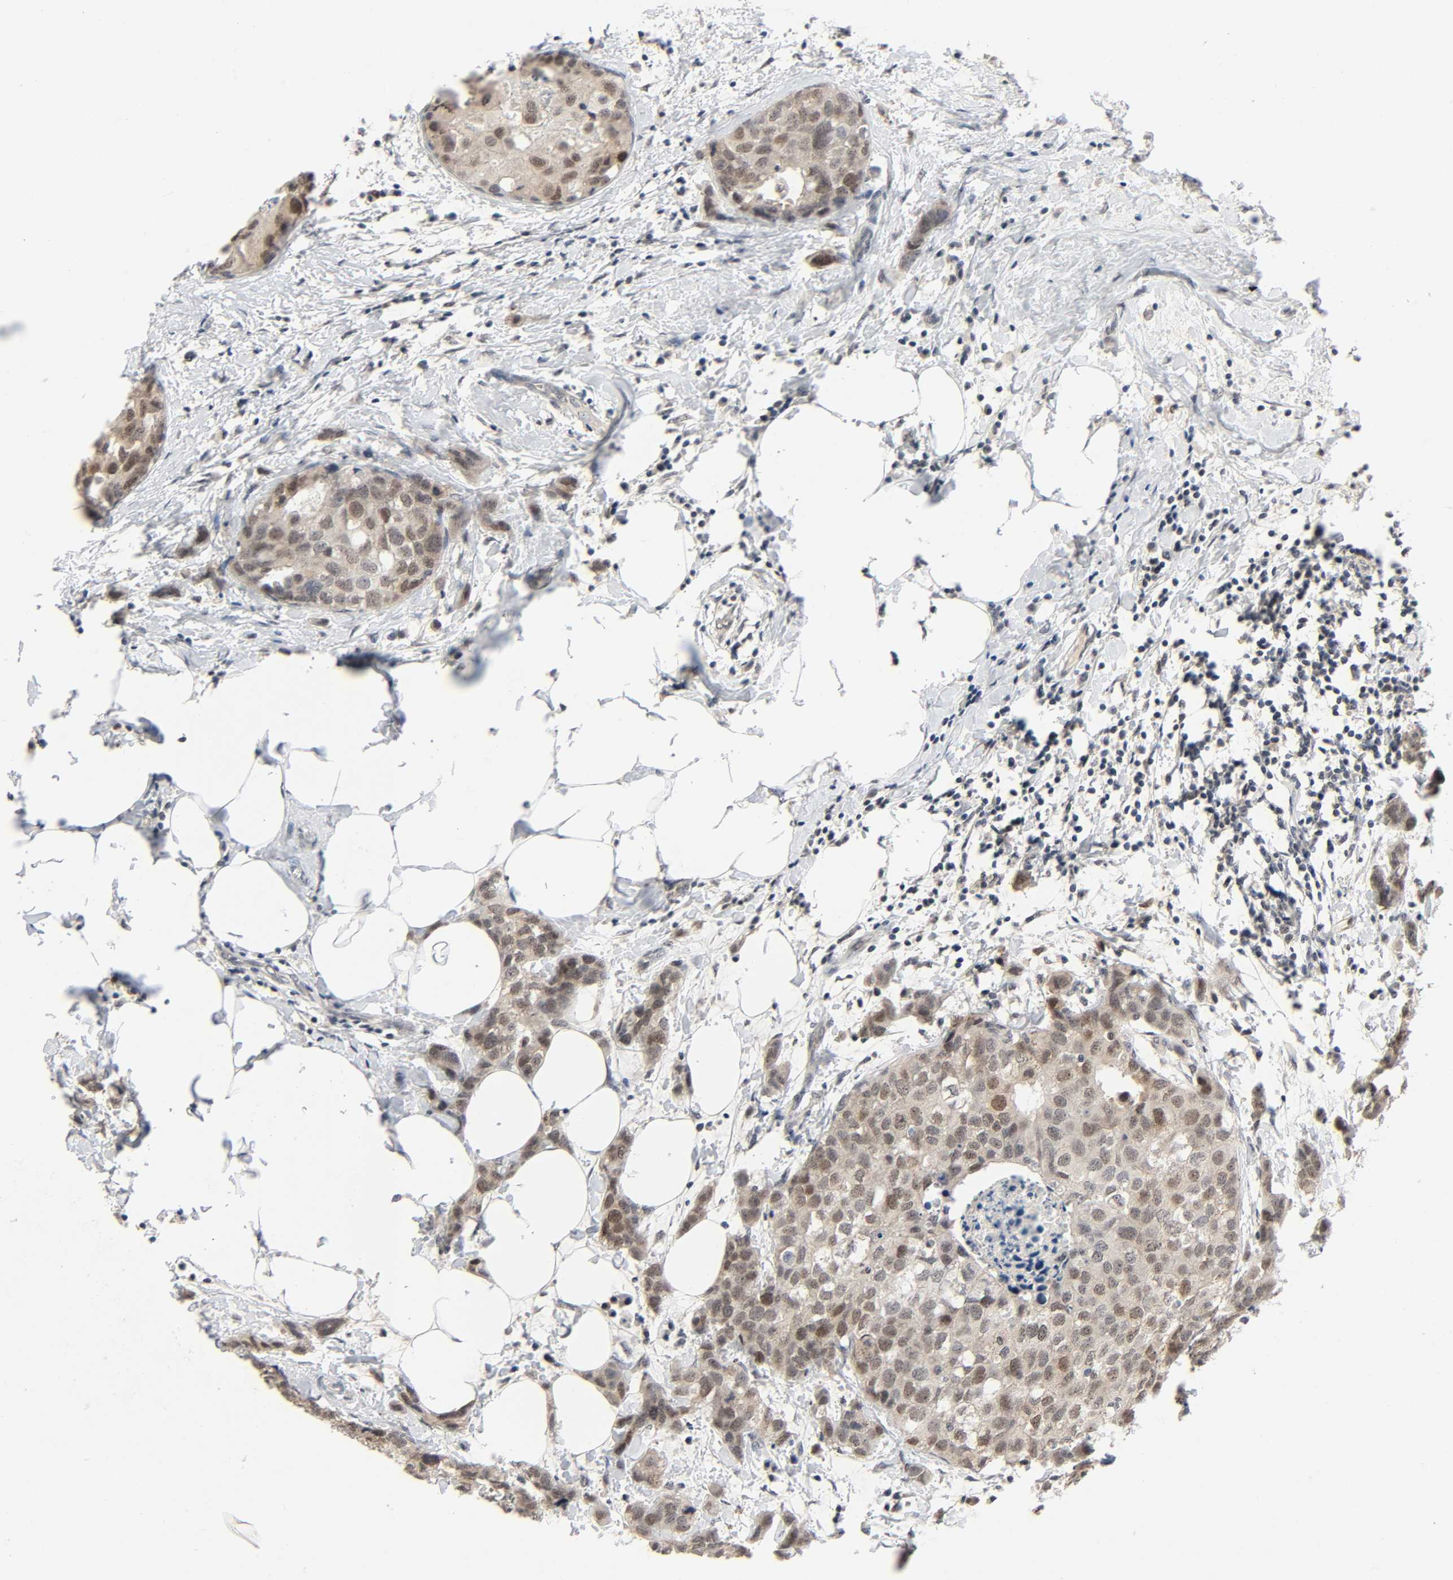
{"staining": {"intensity": "moderate", "quantity": ">75%", "location": "cytoplasmic/membranous,nuclear"}, "tissue": "breast cancer", "cell_type": "Tumor cells", "image_type": "cancer", "snomed": [{"axis": "morphology", "description": "Normal tissue, NOS"}, {"axis": "morphology", "description": "Duct carcinoma"}, {"axis": "topography", "description": "Breast"}], "caption": "Immunohistochemical staining of human breast intraductal carcinoma exhibits medium levels of moderate cytoplasmic/membranous and nuclear expression in about >75% of tumor cells. The staining was performed using DAB (3,3'-diaminobenzidine), with brown indicating positive protein expression. Nuclei are stained blue with hematoxylin.", "gene": "MAPKAPK5", "patient": {"sex": "female", "age": 50}}